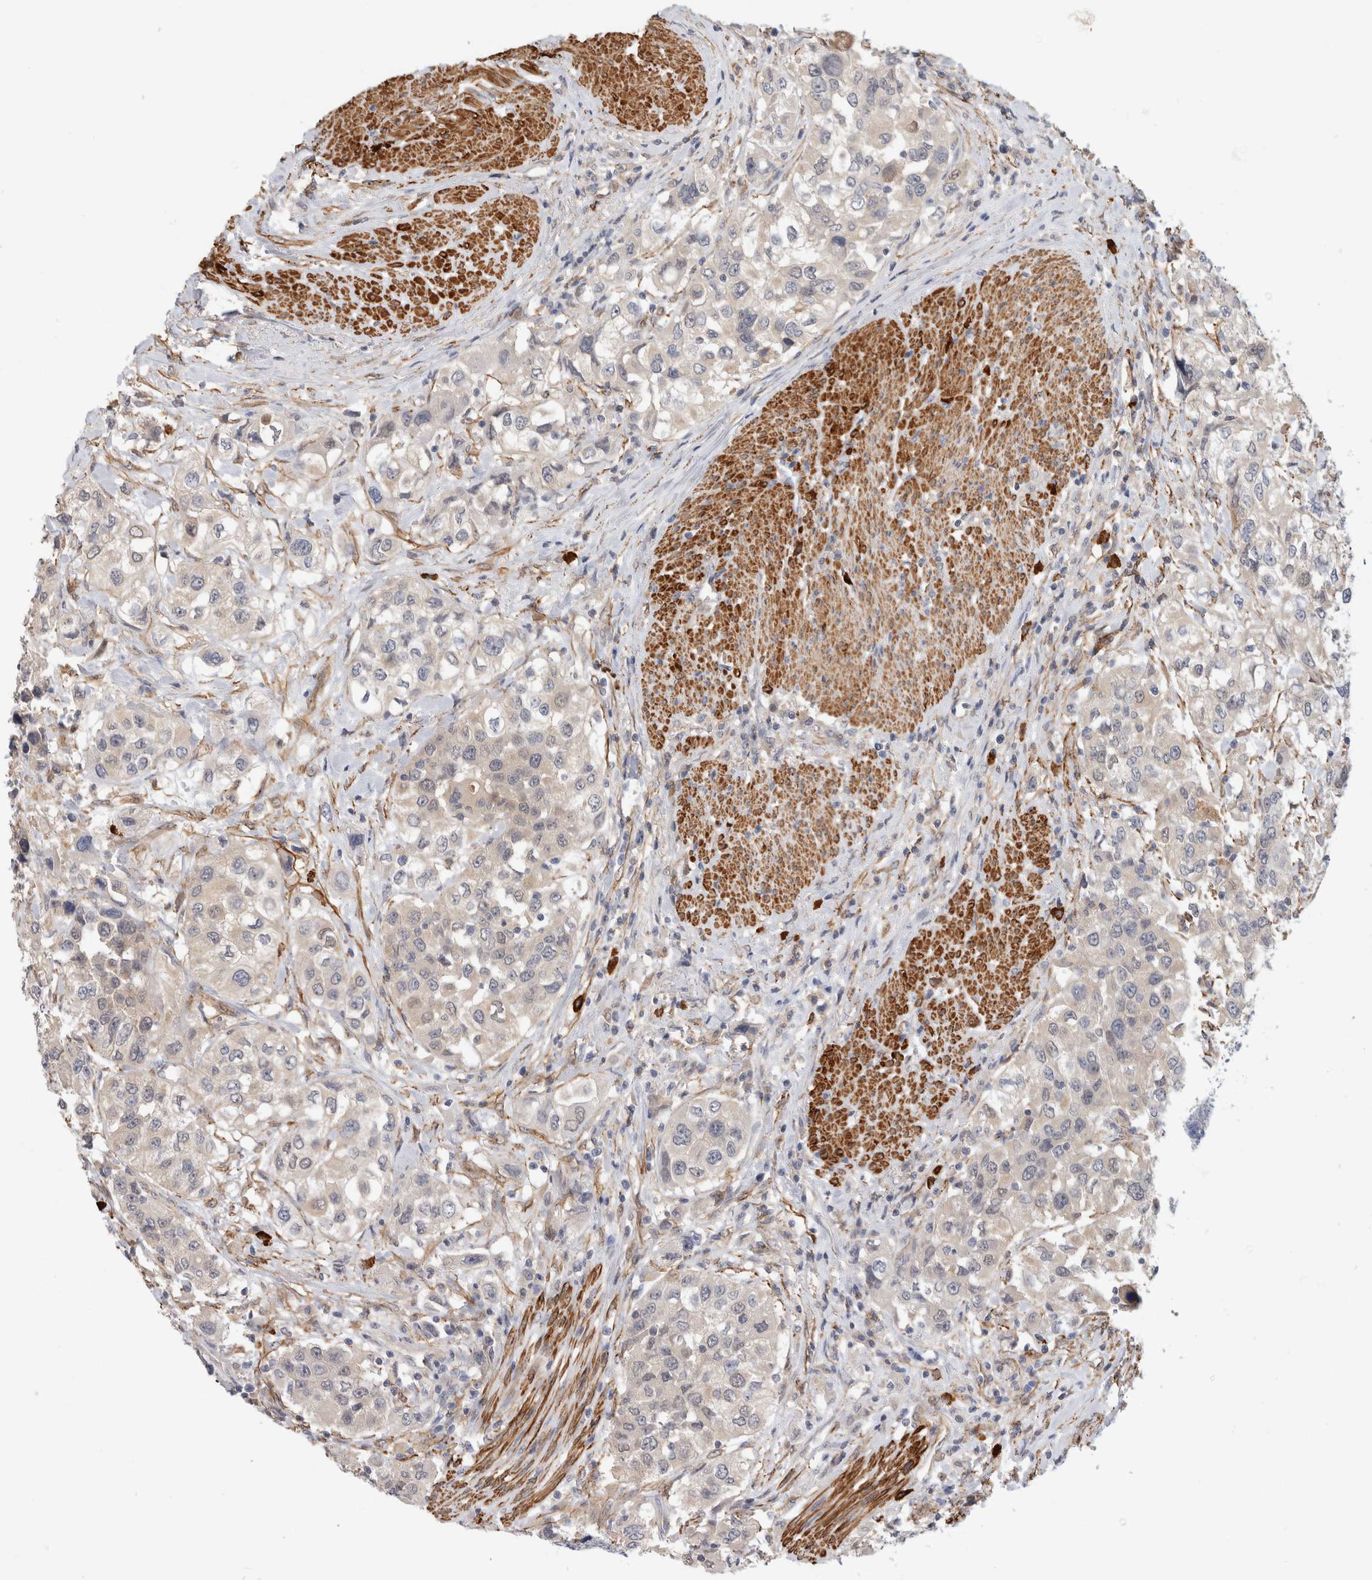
{"staining": {"intensity": "negative", "quantity": "none", "location": "none"}, "tissue": "urothelial cancer", "cell_type": "Tumor cells", "image_type": "cancer", "snomed": [{"axis": "morphology", "description": "Urothelial carcinoma, High grade"}, {"axis": "topography", "description": "Urinary bladder"}], "caption": "Immunohistochemical staining of human urothelial carcinoma (high-grade) exhibits no significant positivity in tumor cells.", "gene": "PGM1", "patient": {"sex": "female", "age": 80}}